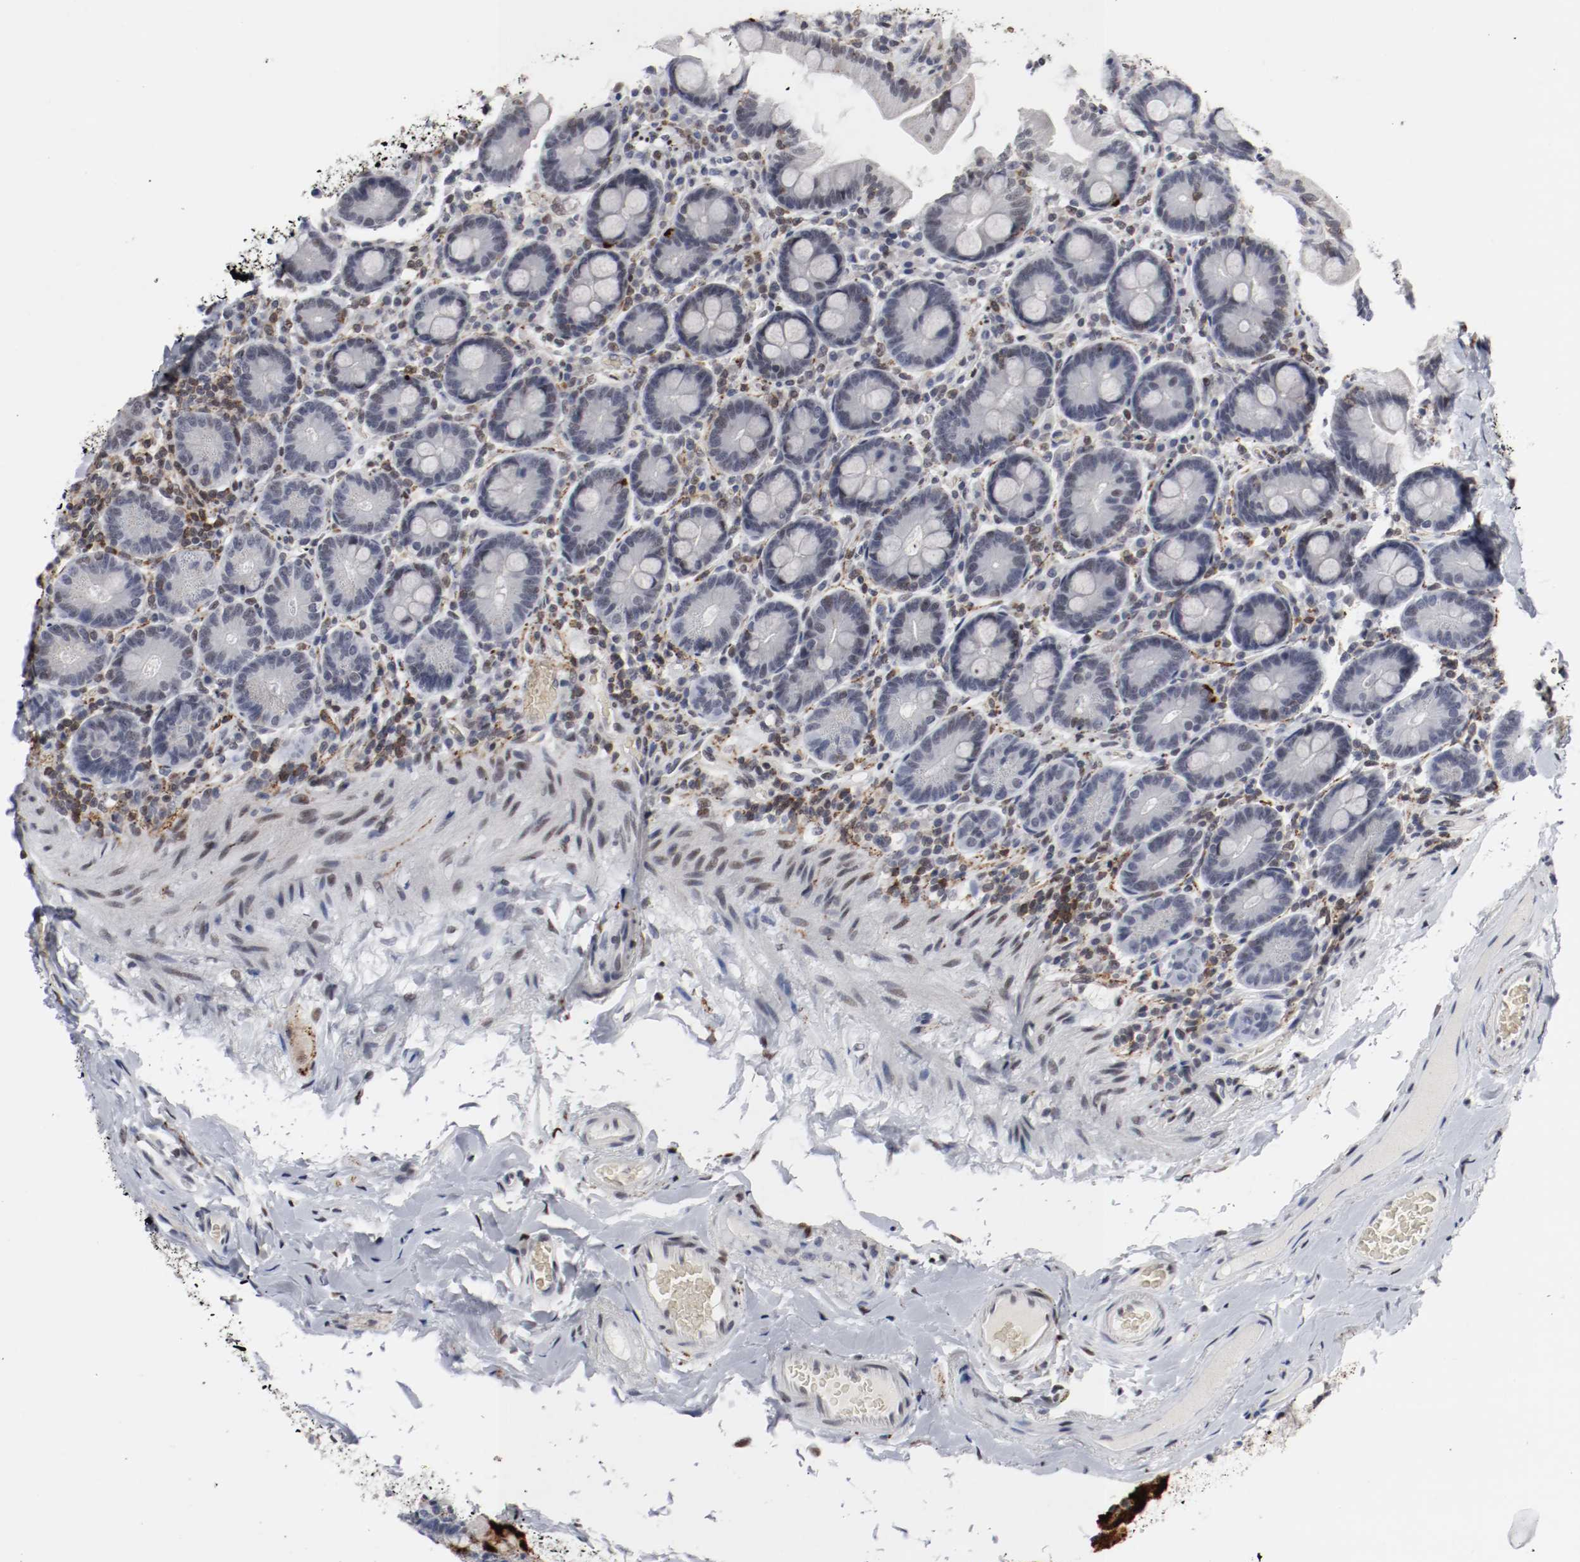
{"staining": {"intensity": "moderate", "quantity": "25%-75%", "location": "cytoplasmic/membranous,nuclear"}, "tissue": "duodenum", "cell_type": "Glandular cells", "image_type": "normal", "snomed": [{"axis": "morphology", "description": "Normal tissue, NOS"}, {"axis": "topography", "description": "Duodenum"}], "caption": "Brown immunohistochemical staining in benign duodenum exhibits moderate cytoplasmic/membranous,nuclear expression in approximately 25%-75% of glandular cells.", "gene": "JUND", "patient": {"sex": "male", "age": 66}}